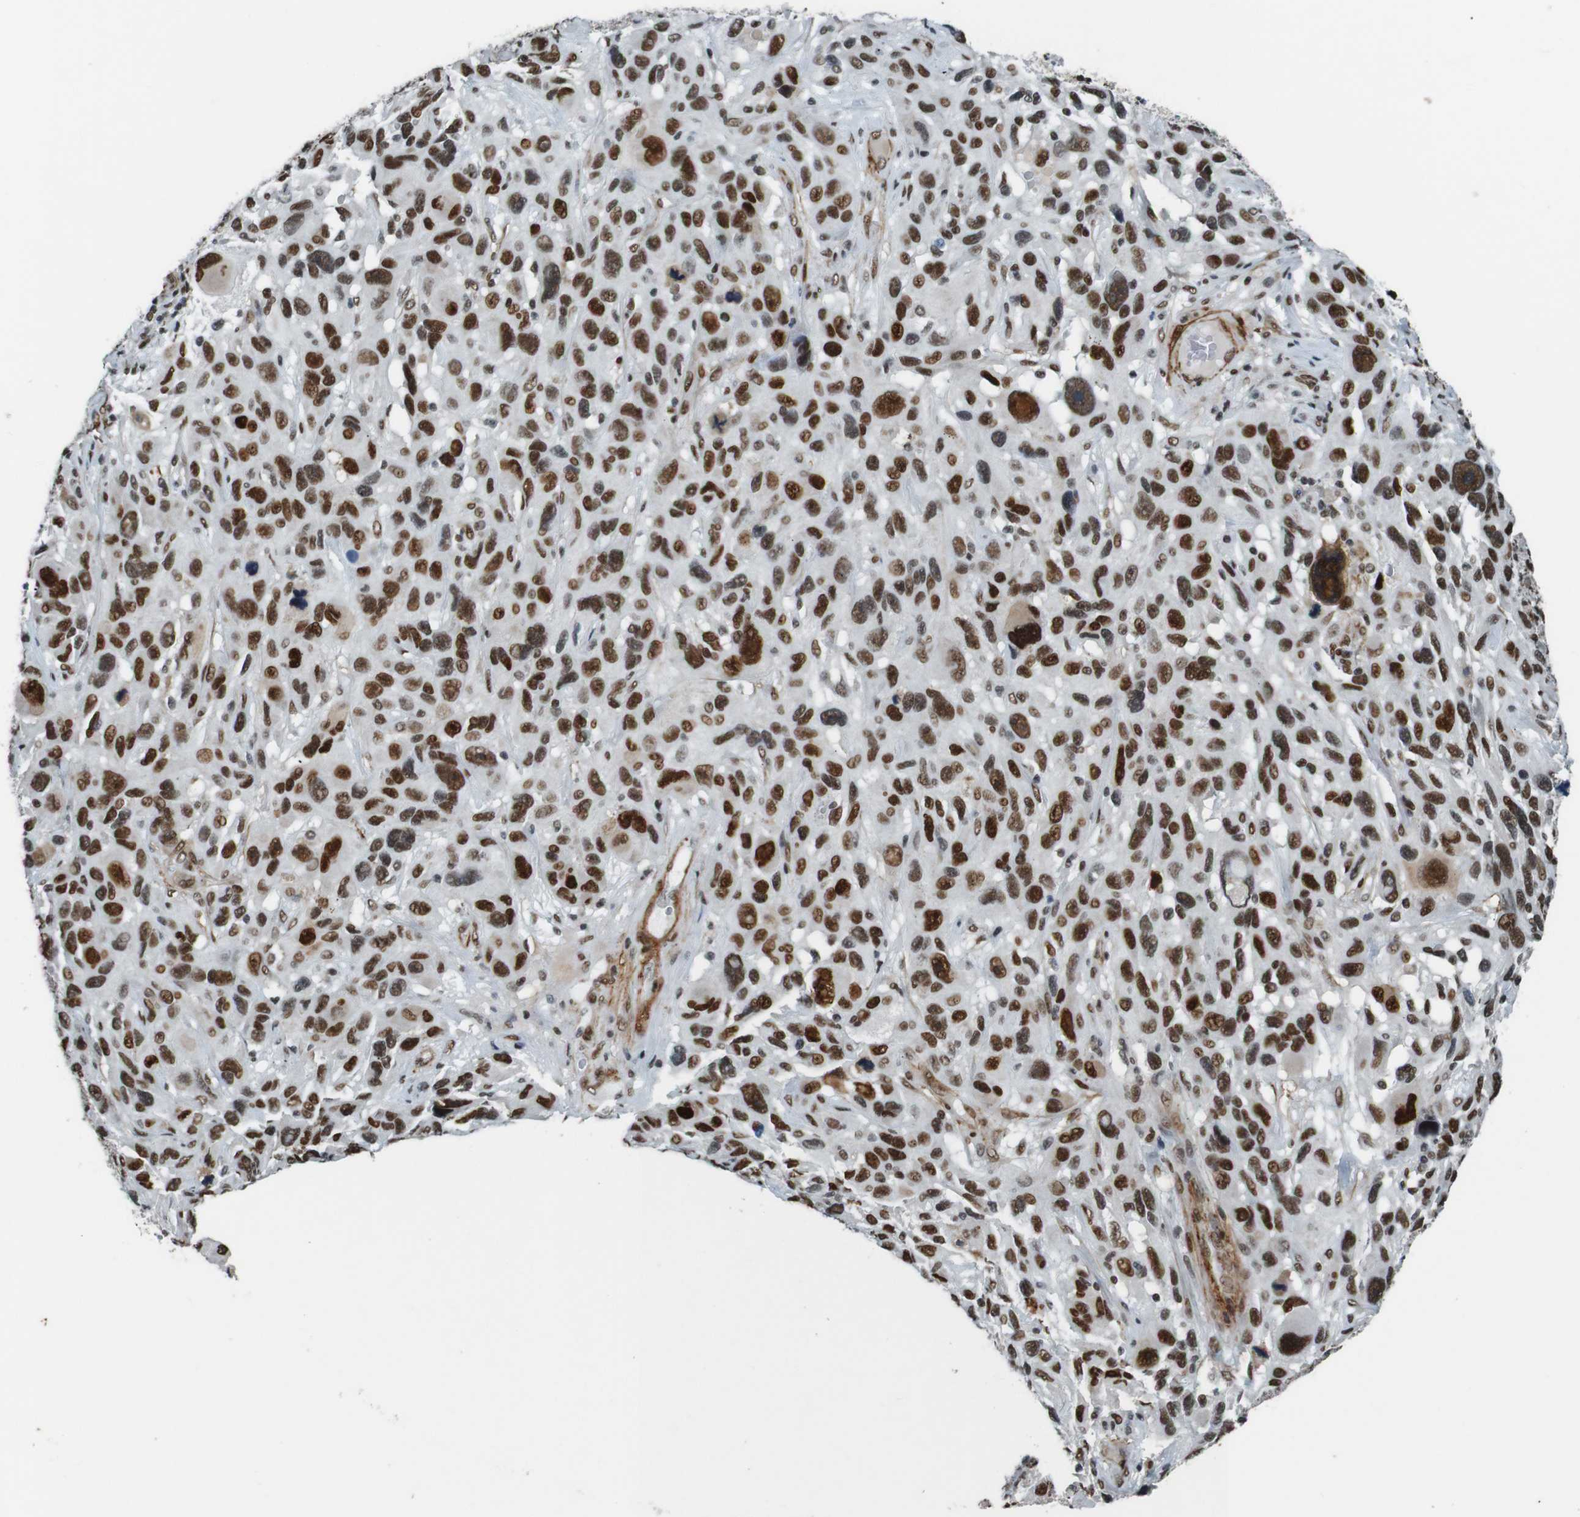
{"staining": {"intensity": "strong", "quantity": ">75%", "location": "nuclear"}, "tissue": "melanoma", "cell_type": "Tumor cells", "image_type": "cancer", "snomed": [{"axis": "morphology", "description": "Malignant melanoma, NOS"}, {"axis": "topography", "description": "Skin"}], "caption": "An image showing strong nuclear positivity in approximately >75% of tumor cells in malignant melanoma, as visualized by brown immunohistochemical staining.", "gene": "HEXIM1", "patient": {"sex": "male", "age": 53}}